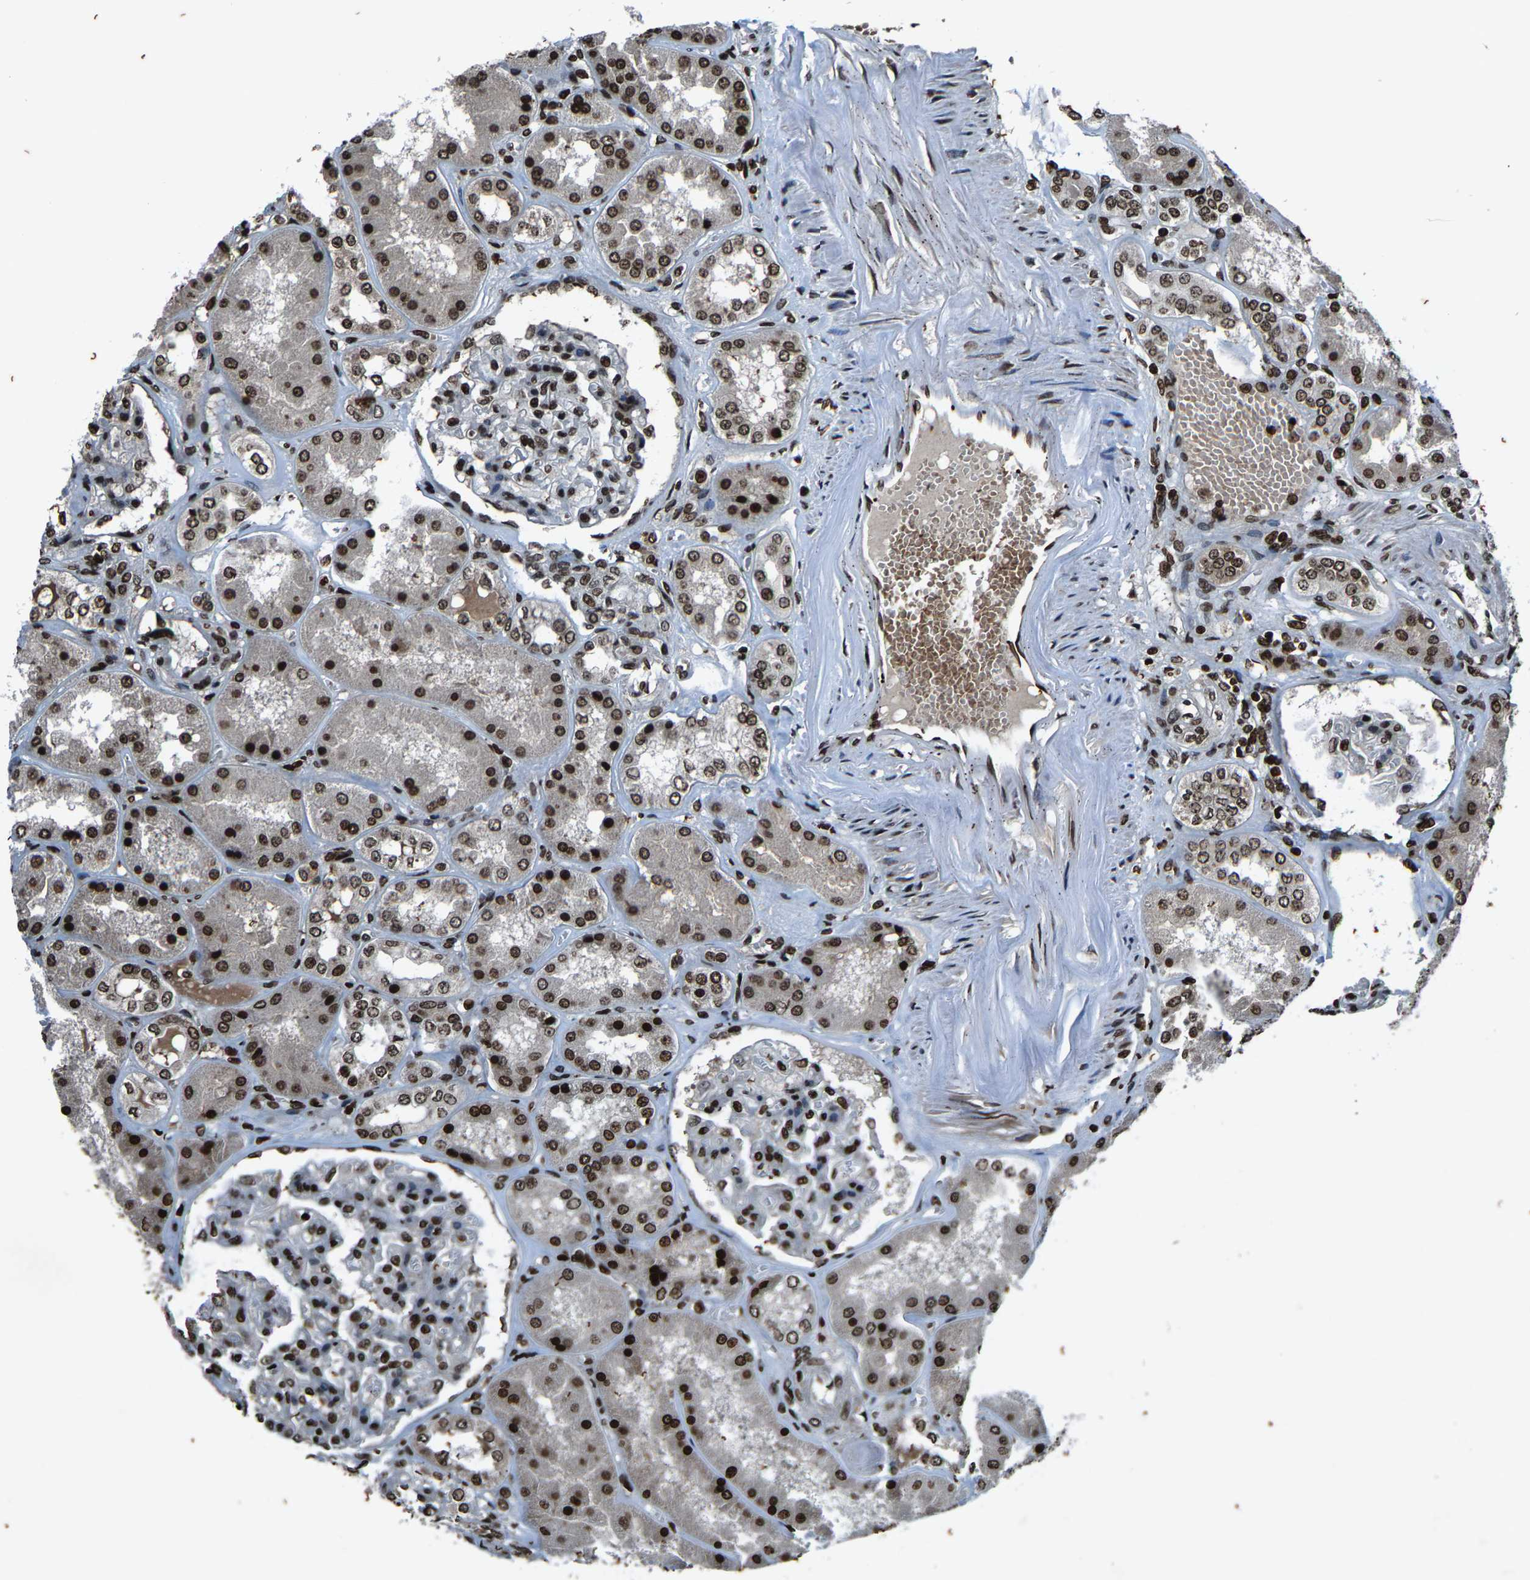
{"staining": {"intensity": "strong", "quantity": ">75%", "location": "nuclear"}, "tissue": "kidney", "cell_type": "Cells in glomeruli", "image_type": "normal", "snomed": [{"axis": "morphology", "description": "Normal tissue, NOS"}, {"axis": "topography", "description": "Kidney"}], "caption": "A high-resolution histopathology image shows immunohistochemistry staining of unremarkable kidney, which shows strong nuclear expression in approximately >75% of cells in glomeruli.", "gene": "H4C1", "patient": {"sex": "female", "age": 56}}